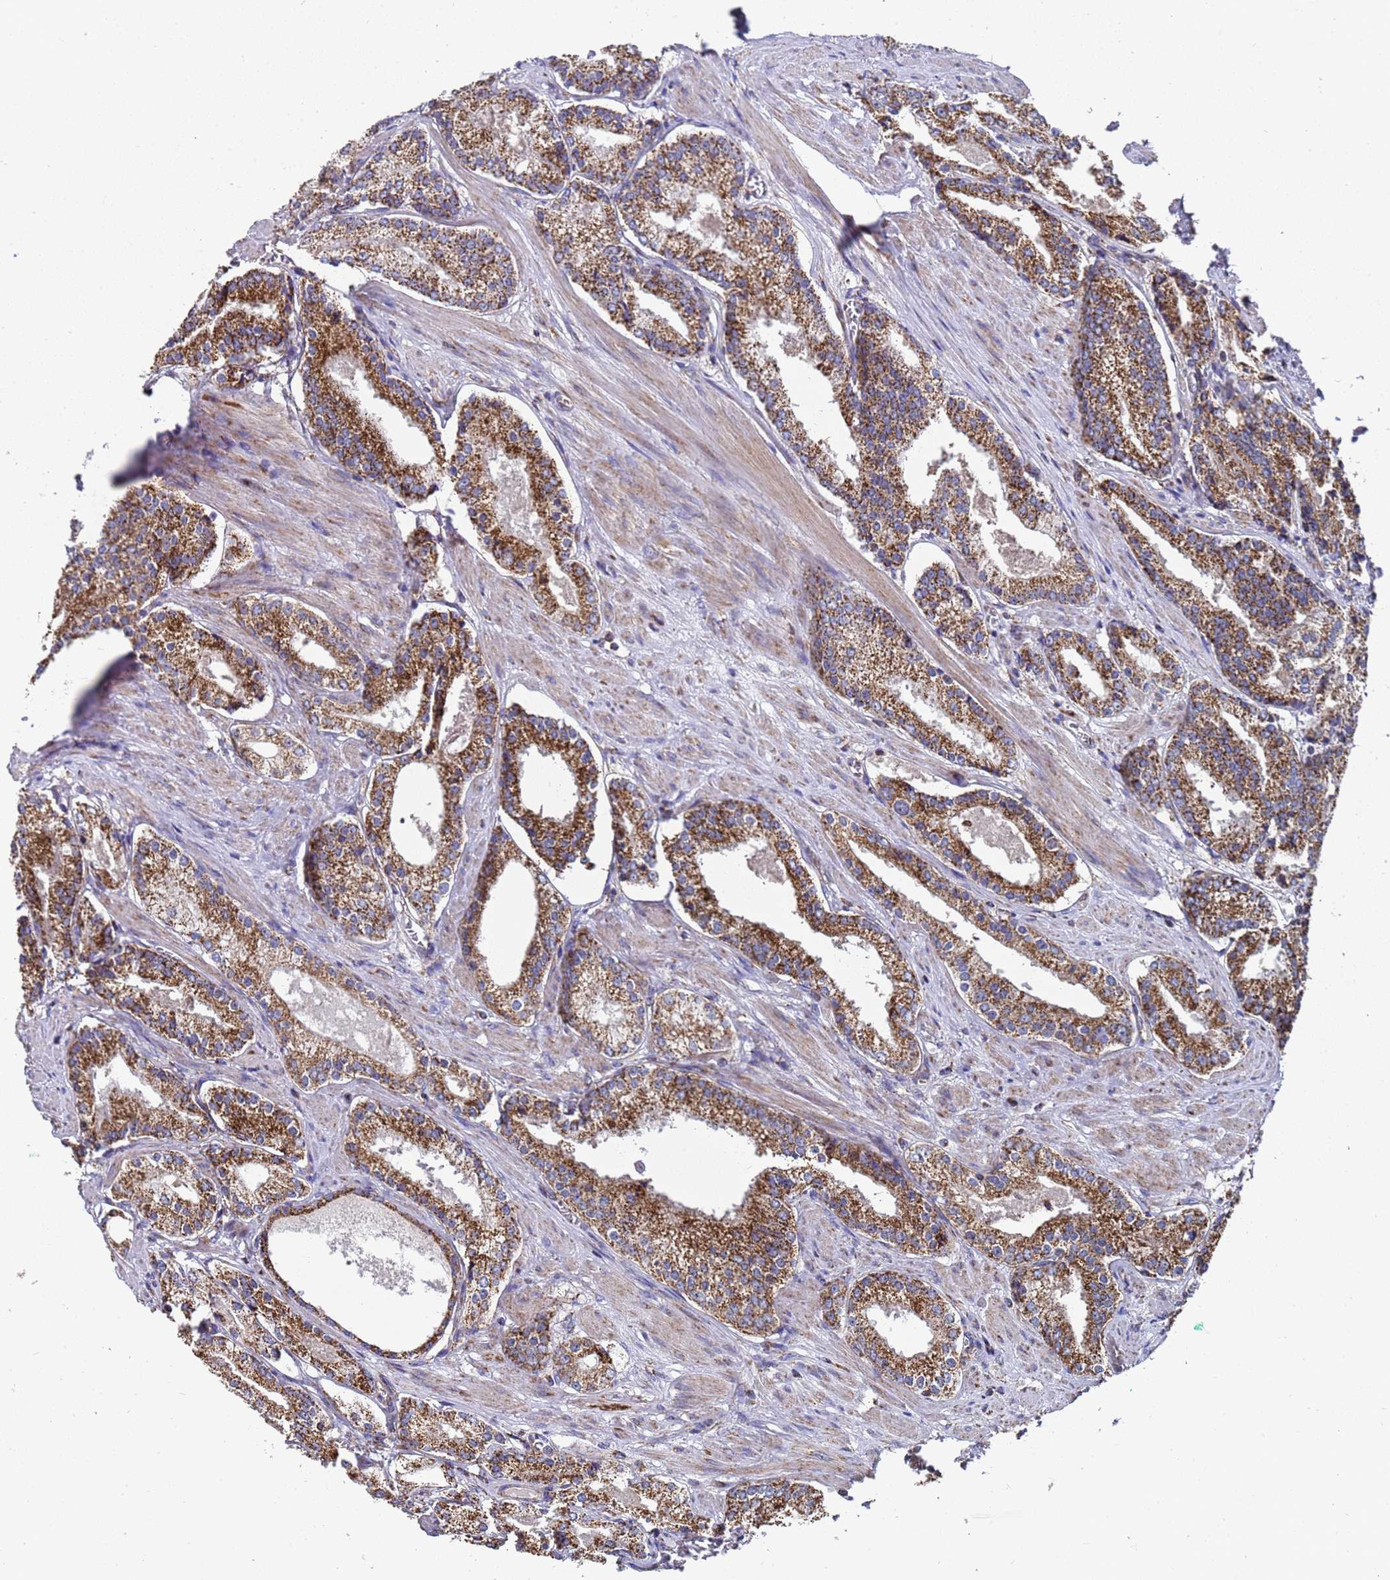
{"staining": {"intensity": "strong", "quantity": ">75%", "location": "cytoplasmic/membranous"}, "tissue": "prostate cancer", "cell_type": "Tumor cells", "image_type": "cancer", "snomed": [{"axis": "morphology", "description": "Adenocarcinoma, Low grade"}, {"axis": "topography", "description": "Prostate"}], "caption": "Adenocarcinoma (low-grade) (prostate) stained with IHC displays strong cytoplasmic/membranous expression in about >75% of tumor cells.", "gene": "MRPS12", "patient": {"sex": "male", "age": 54}}